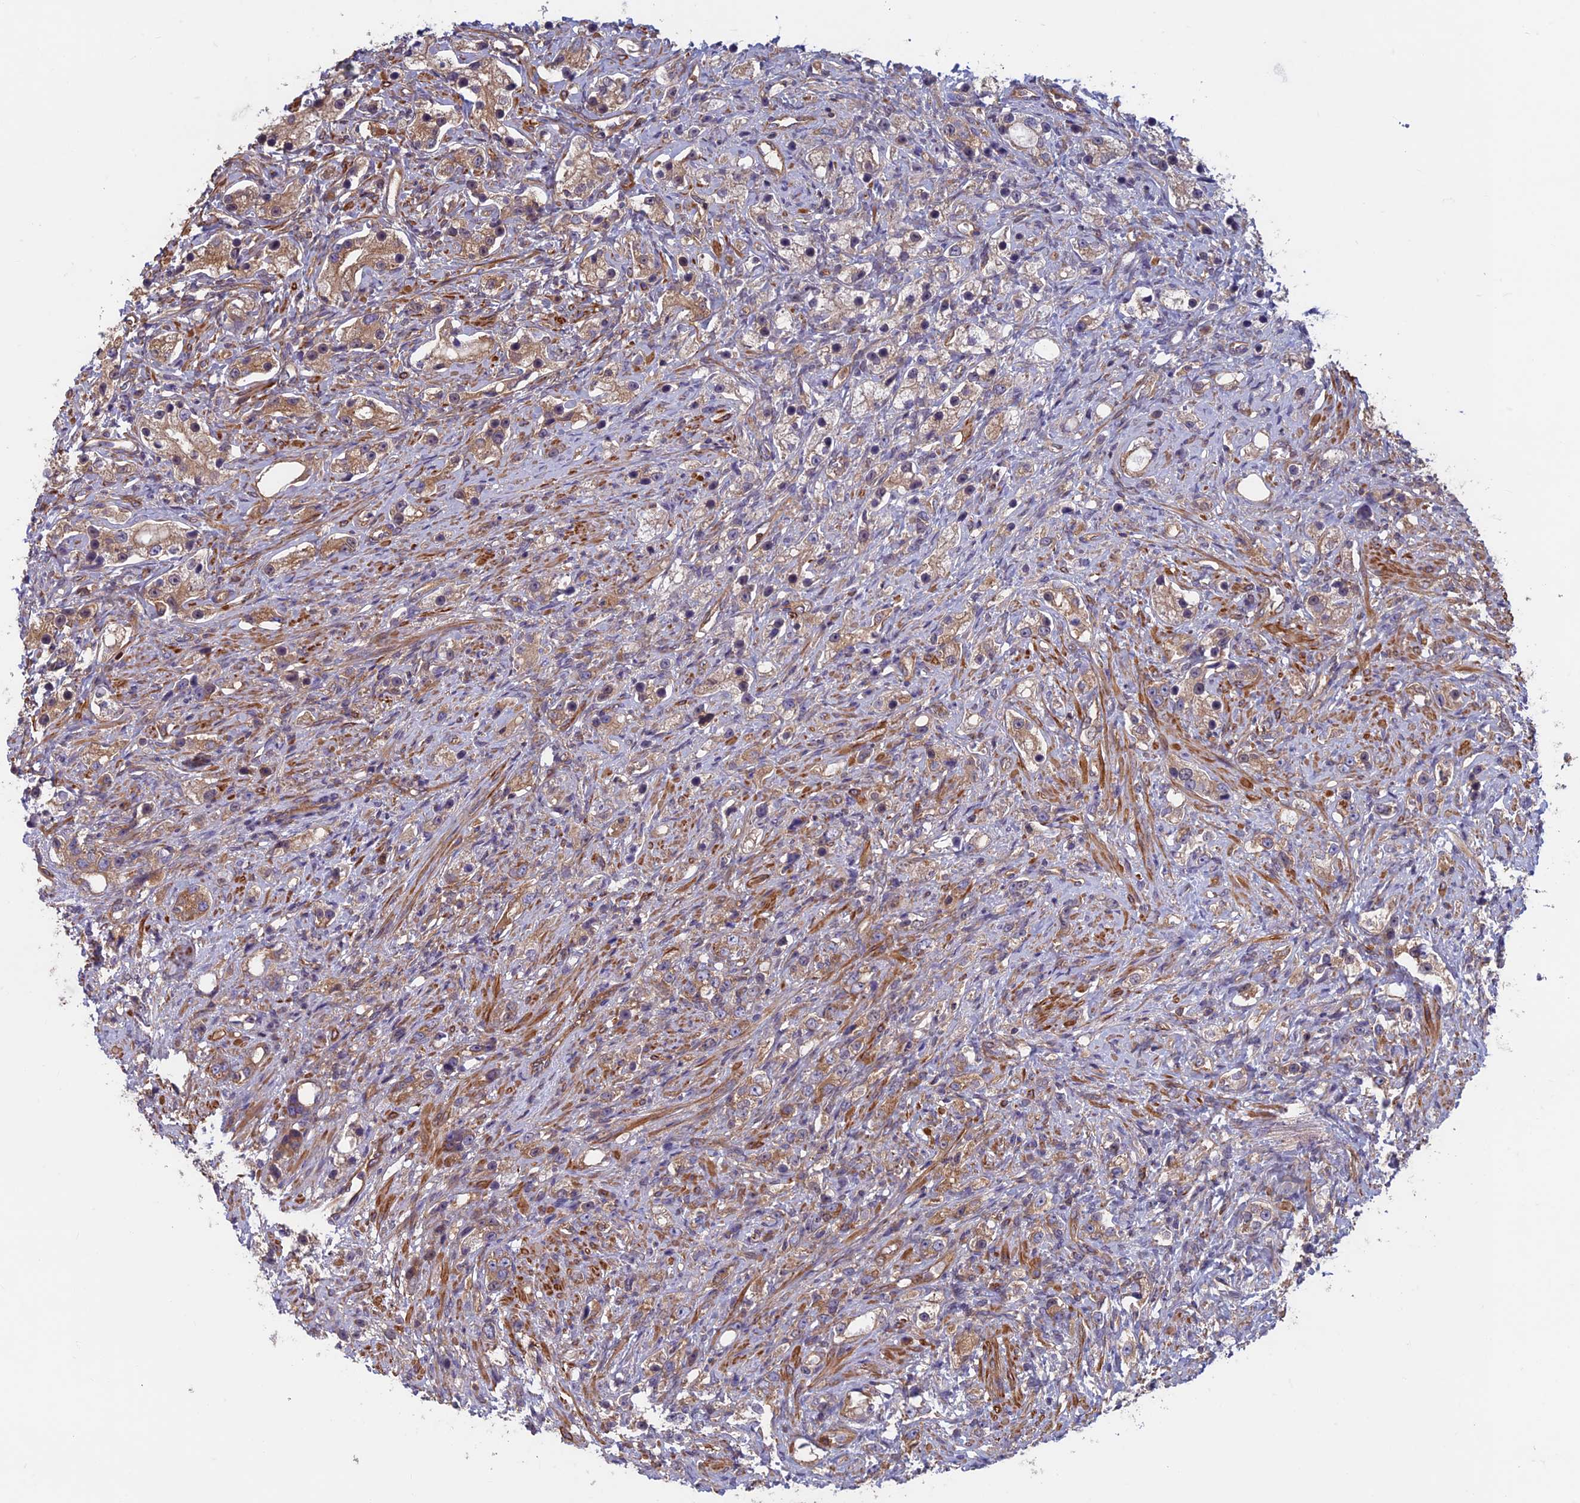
{"staining": {"intensity": "moderate", "quantity": "25%-75%", "location": "cytoplasmic/membranous"}, "tissue": "prostate cancer", "cell_type": "Tumor cells", "image_type": "cancer", "snomed": [{"axis": "morphology", "description": "Adenocarcinoma, High grade"}, {"axis": "topography", "description": "Prostate"}], "caption": "Prostate adenocarcinoma (high-grade) stained with a brown dye displays moderate cytoplasmic/membranous positive expression in about 25%-75% of tumor cells.", "gene": "DNM1L", "patient": {"sex": "male", "age": 63}}